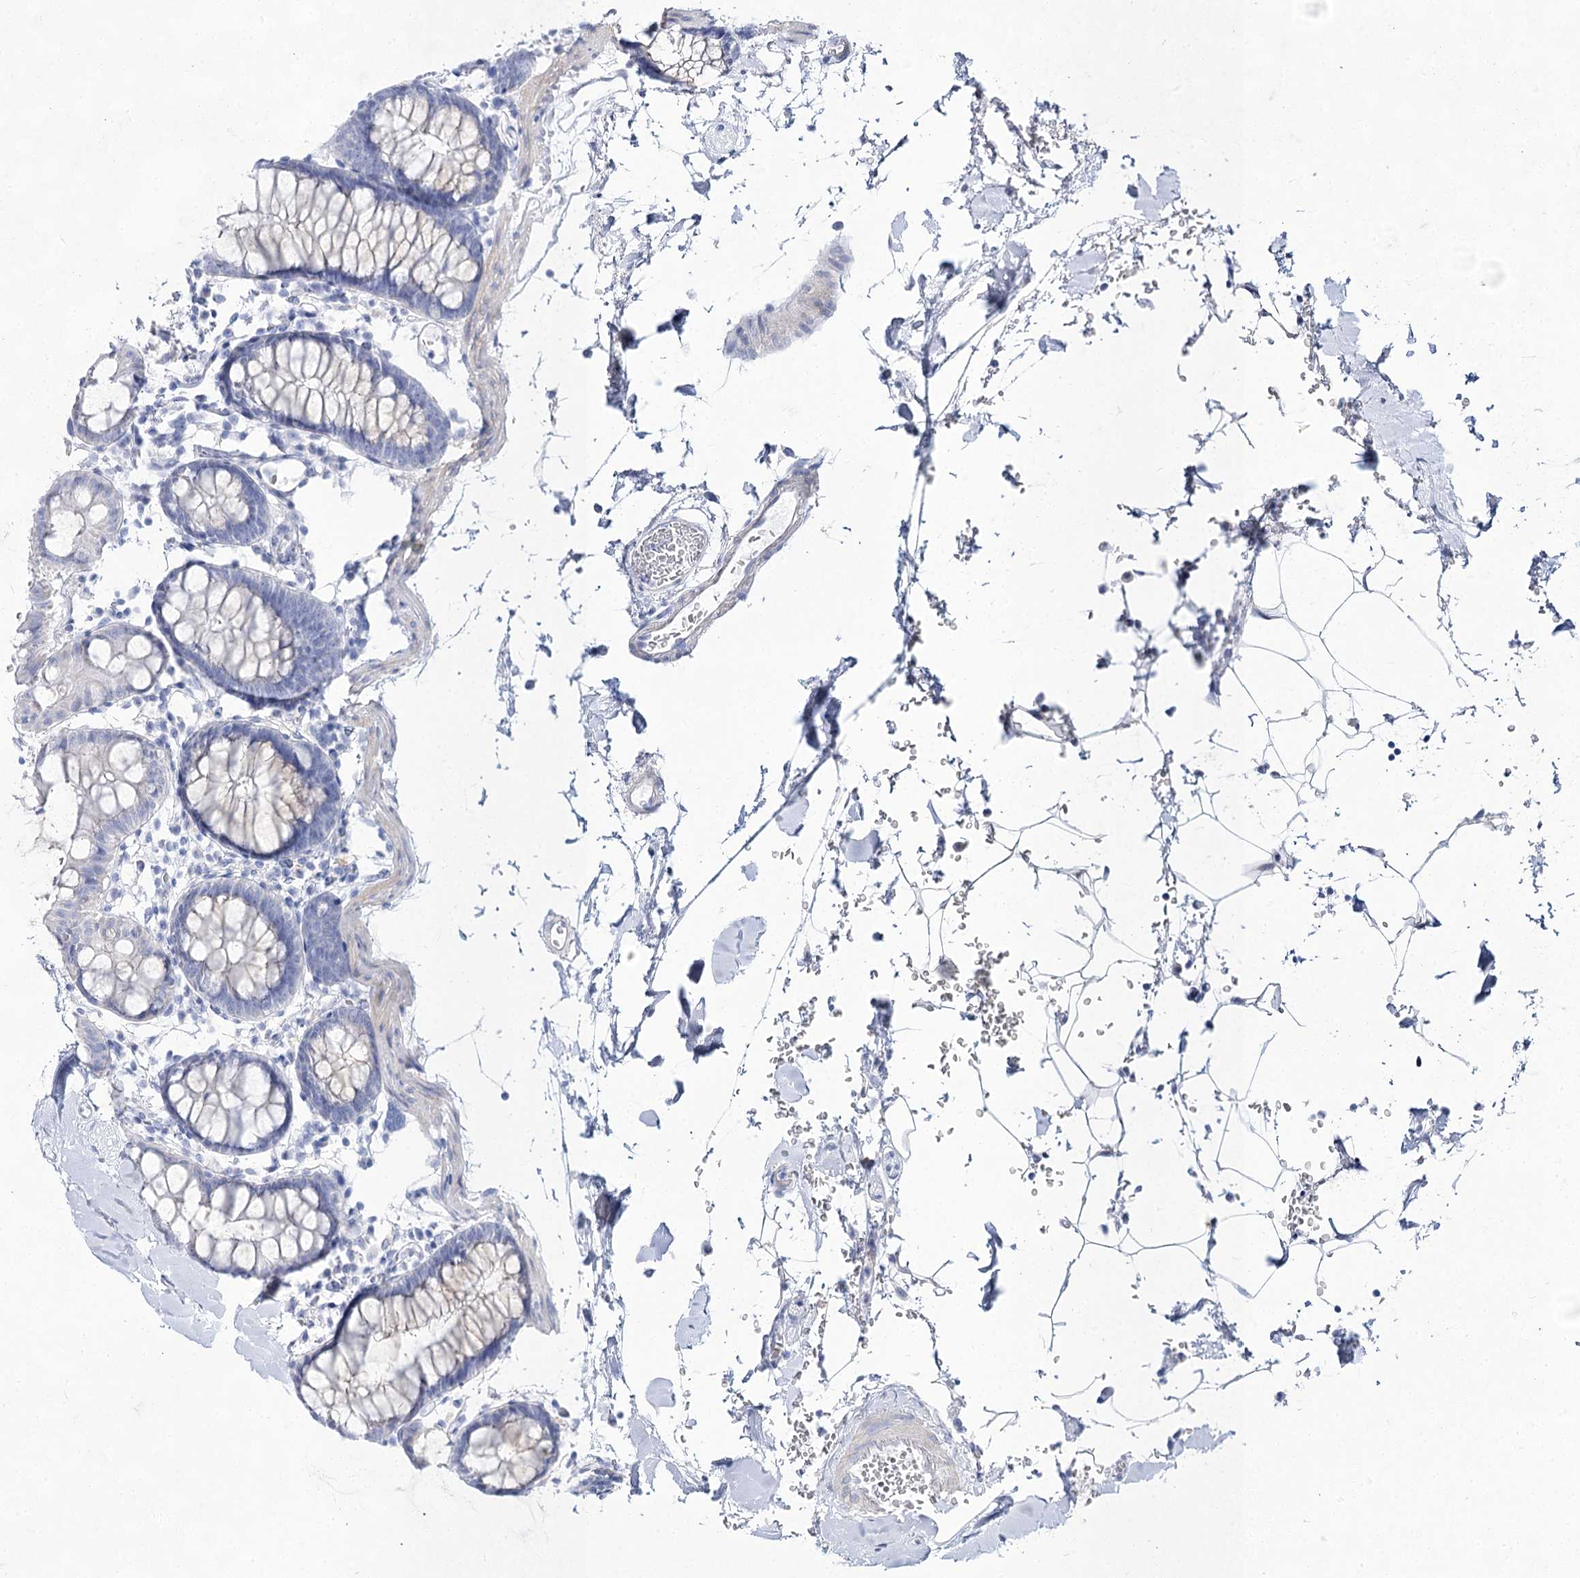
{"staining": {"intensity": "negative", "quantity": "none", "location": "none"}, "tissue": "colon", "cell_type": "Endothelial cells", "image_type": "normal", "snomed": [{"axis": "morphology", "description": "Normal tissue, NOS"}, {"axis": "topography", "description": "Colon"}], "caption": "Immunohistochemistry (IHC) photomicrograph of normal colon: colon stained with DAB demonstrates no significant protein positivity in endothelial cells.", "gene": "ACRV1", "patient": {"sex": "male", "age": 75}}